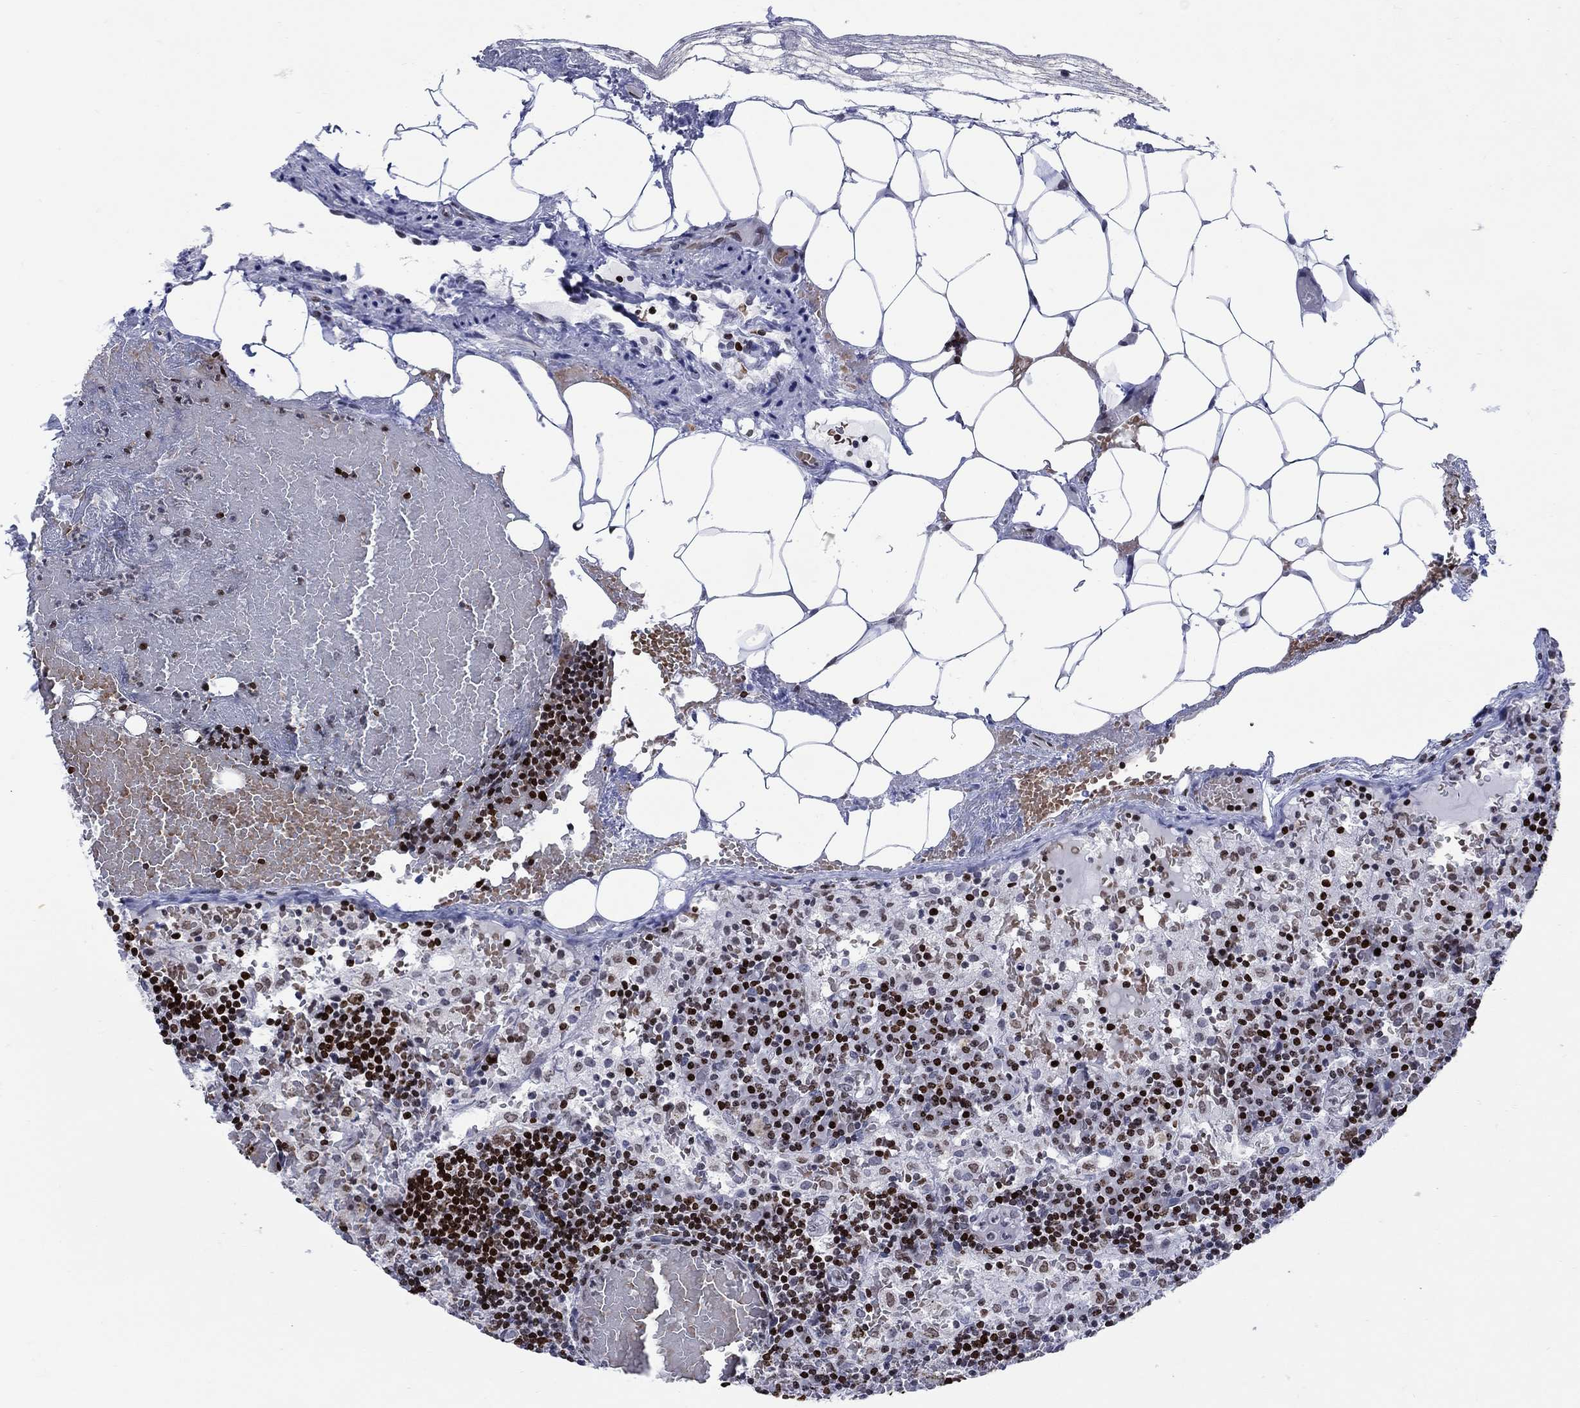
{"staining": {"intensity": "strong", "quantity": ">75%", "location": "nuclear"}, "tissue": "lymph node", "cell_type": "Non-germinal center cells", "image_type": "normal", "snomed": [{"axis": "morphology", "description": "Normal tissue, NOS"}, {"axis": "topography", "description": "Lymph node"}], "caption": "Immunohistochemical staining of normal lymph node reveals >75% levels of strong nuclear protein positivity in about >75% of non-germinal center cells.", "gene": "HMGA1", "patient": {"sex": "male", "age": 62}}